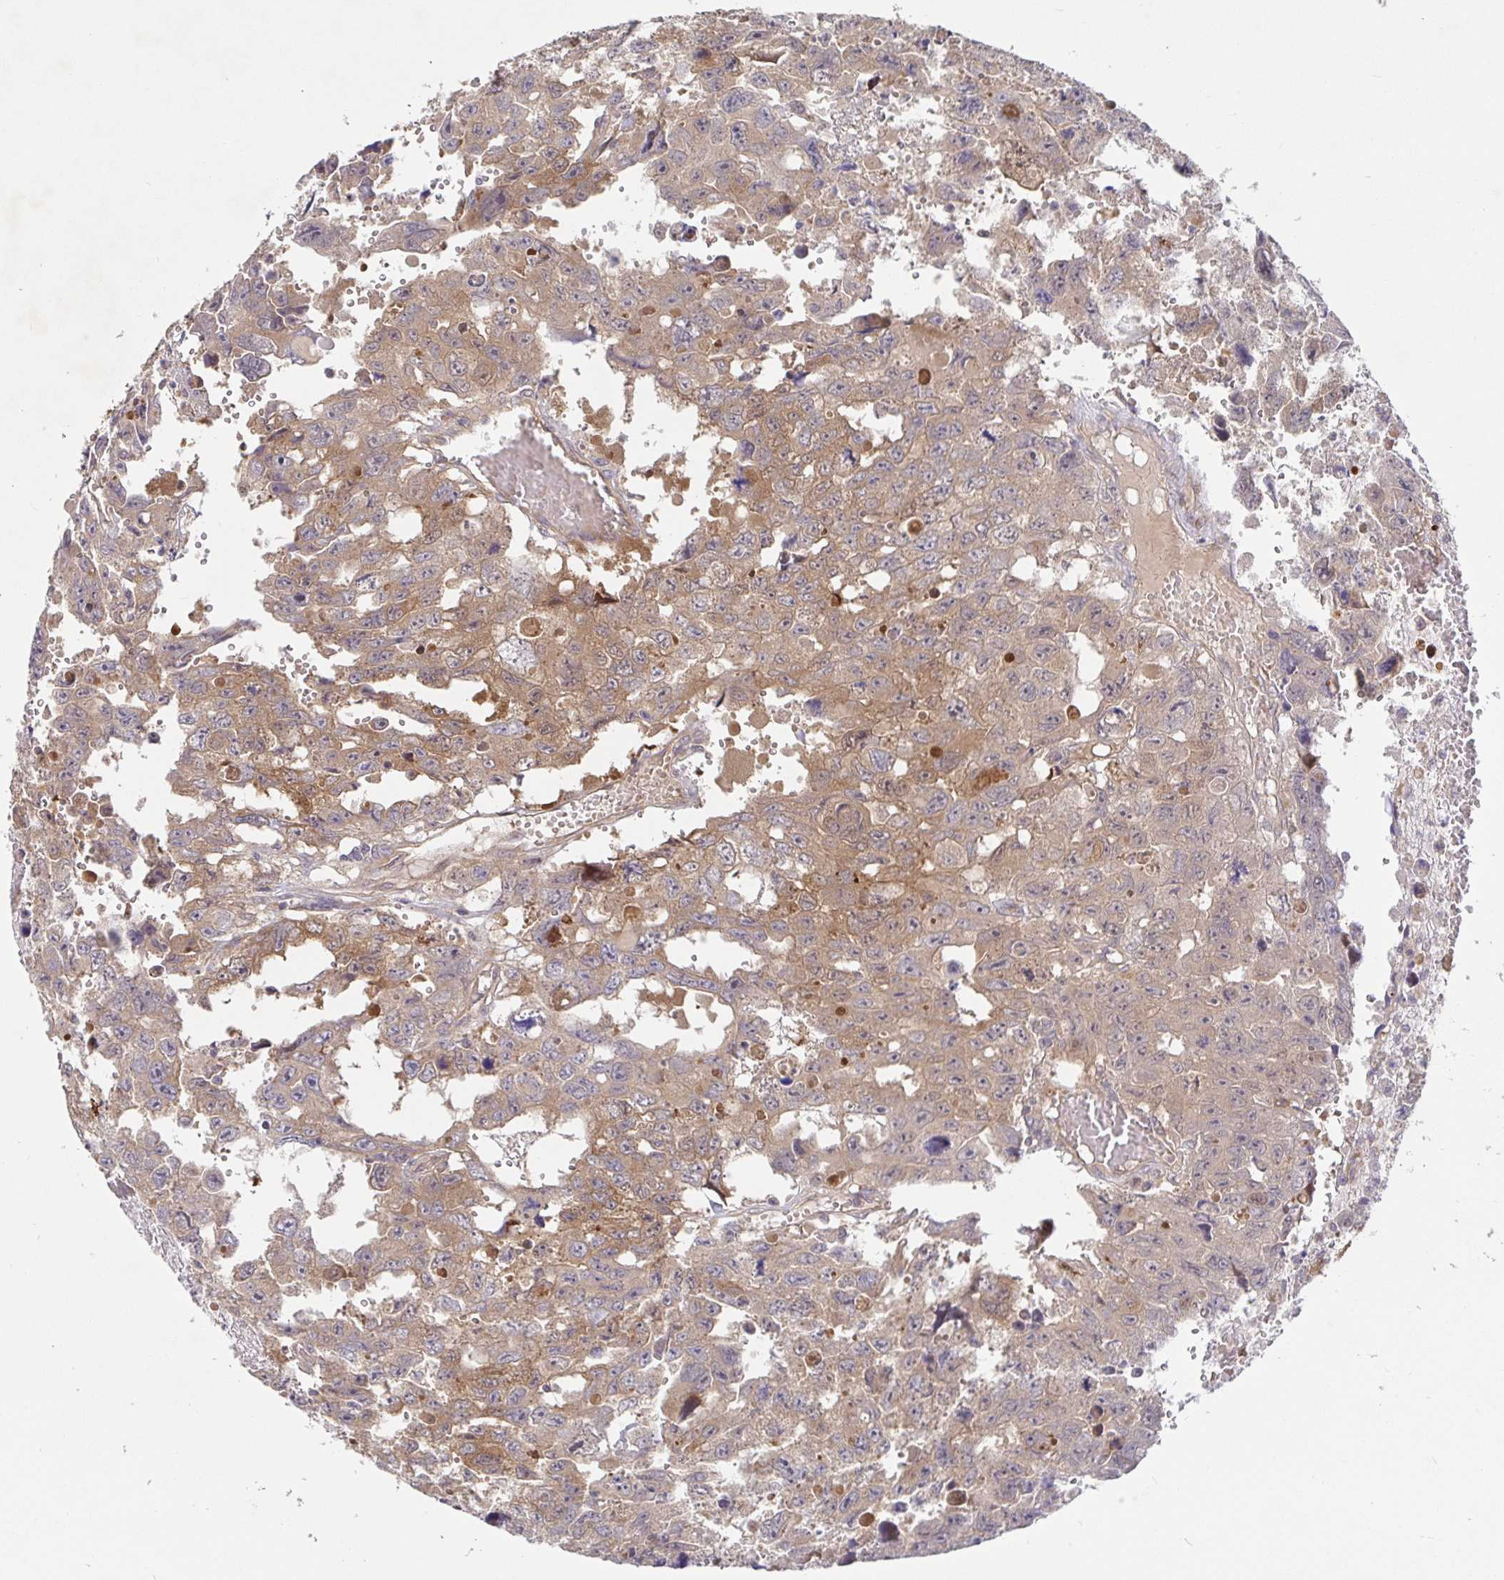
{"staining": {"intensity": "weak", "quantity": ">75%", "location": "cytoplasmic/membranous"}, "tissue": "testis cancer", "cell_type": "Tumor cells", "image_type": "cancer", "snomed": [{"axis": "morphology", "description": "Seminoma, NOS"}, {"axis": "topography", "description": "Testis"}], "caption": "The image shows immunohistochemical staining of seminoma (testis). There is weak cytoplasmic/membranous positivity is present in about >75% of tumor cells.", "gene": "AACS", "patient": {"sex": "male", "age": 26}}